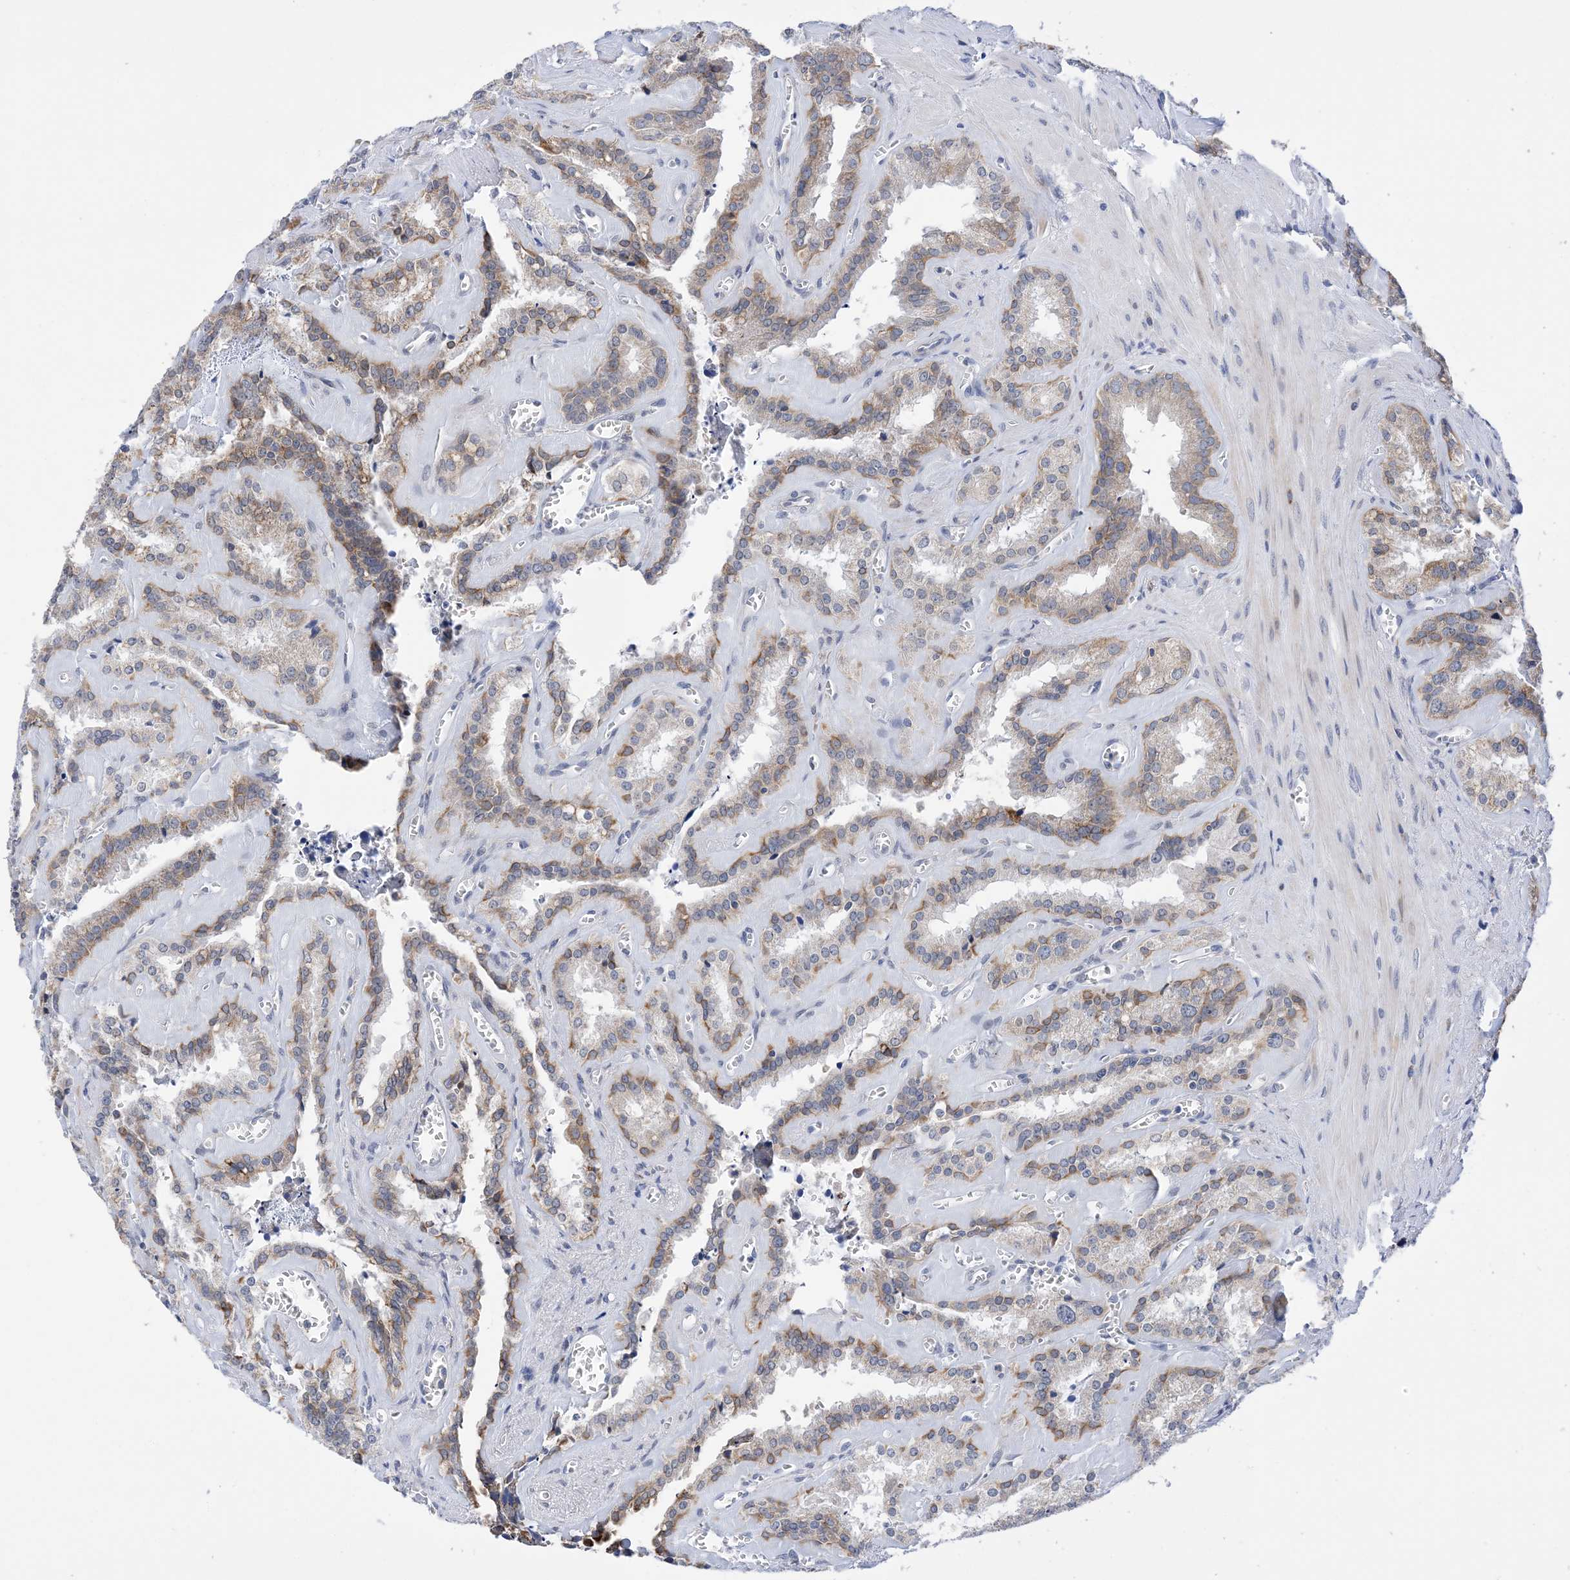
{"staining": {"intensity": "moderate", "quantity": "25%-75%", "location": "cytoplasmic/membranous"}, "tissue": "seminal vesicle", "cell_type": "Glandular cells", "image_type": "normal", "snomed": [{"axis": "morphology", "description": "Normal tissue, NOS"}, {"axis": "topography", "description": "Prostate"}, {"axis": "topography", "description": "Seminal veicle"}], "caption": "Glandular cells demonstrate medium levels of moderate cytoplasmic/membranous positivity in about 25%-75% of cells in normal seminal vesicle. (IHC, brightfield microscopy, high magnification).", "gene": "PLK4", "patient": {"sex": "male", "age": 59}}